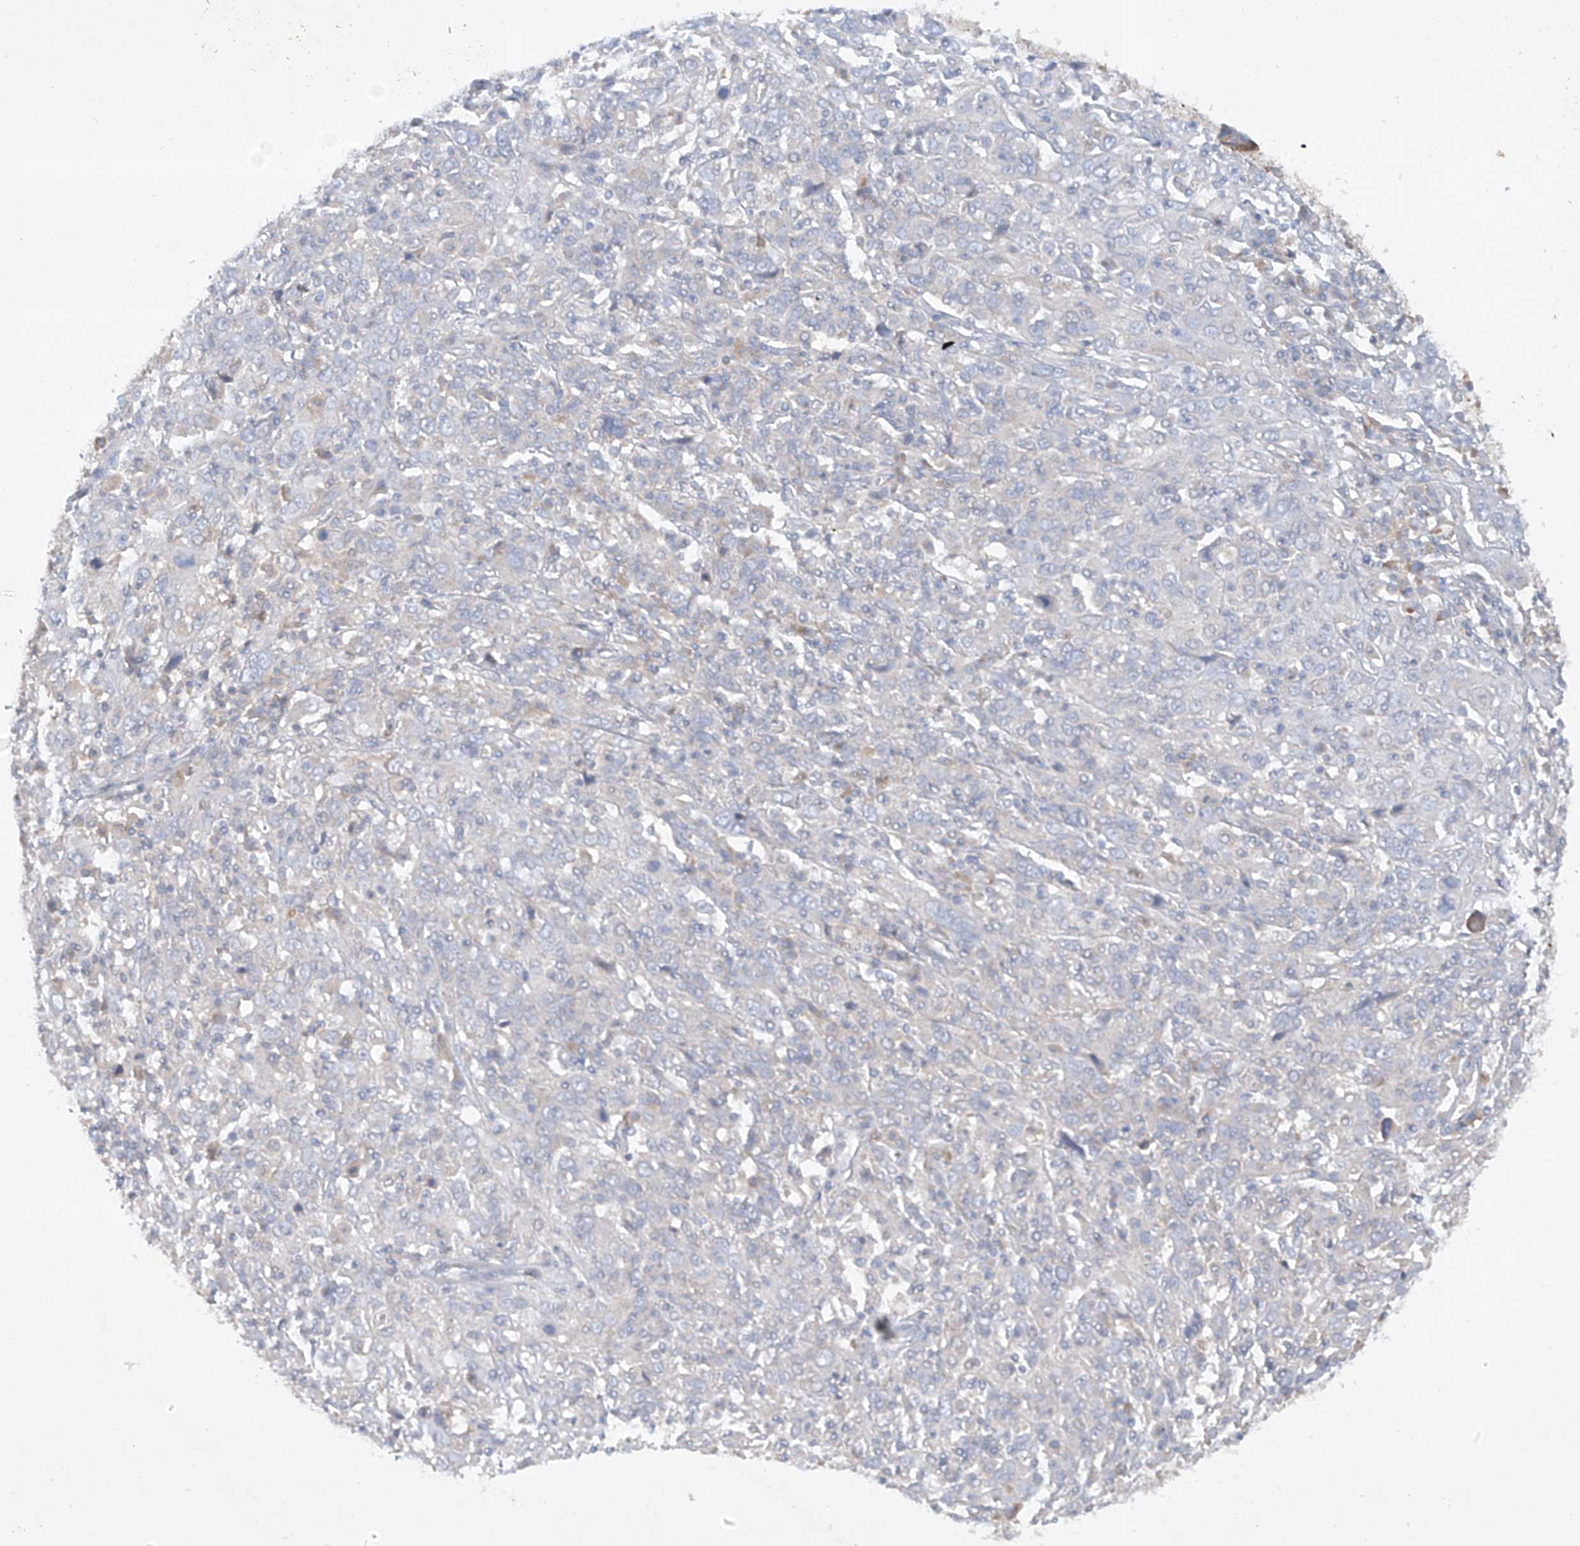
{"staining": {"intensity": "negative", "quantity": "none", "location": "none"}, "tissue": "cervical cancer", "cell_type": "Tumor cells", "image_type": "cancer", "snomed": [{"axis": "morphology", "description": "Squamous cell carcinoma, NOS"}, {"axis": "topography", "description": "Cervix"}], "caption": "This is an IHC micrograph of cervical cancer. There is no expression in tumor cells.", "gene": "HAS3", "patient": {"sex": "female", "age": 46}}